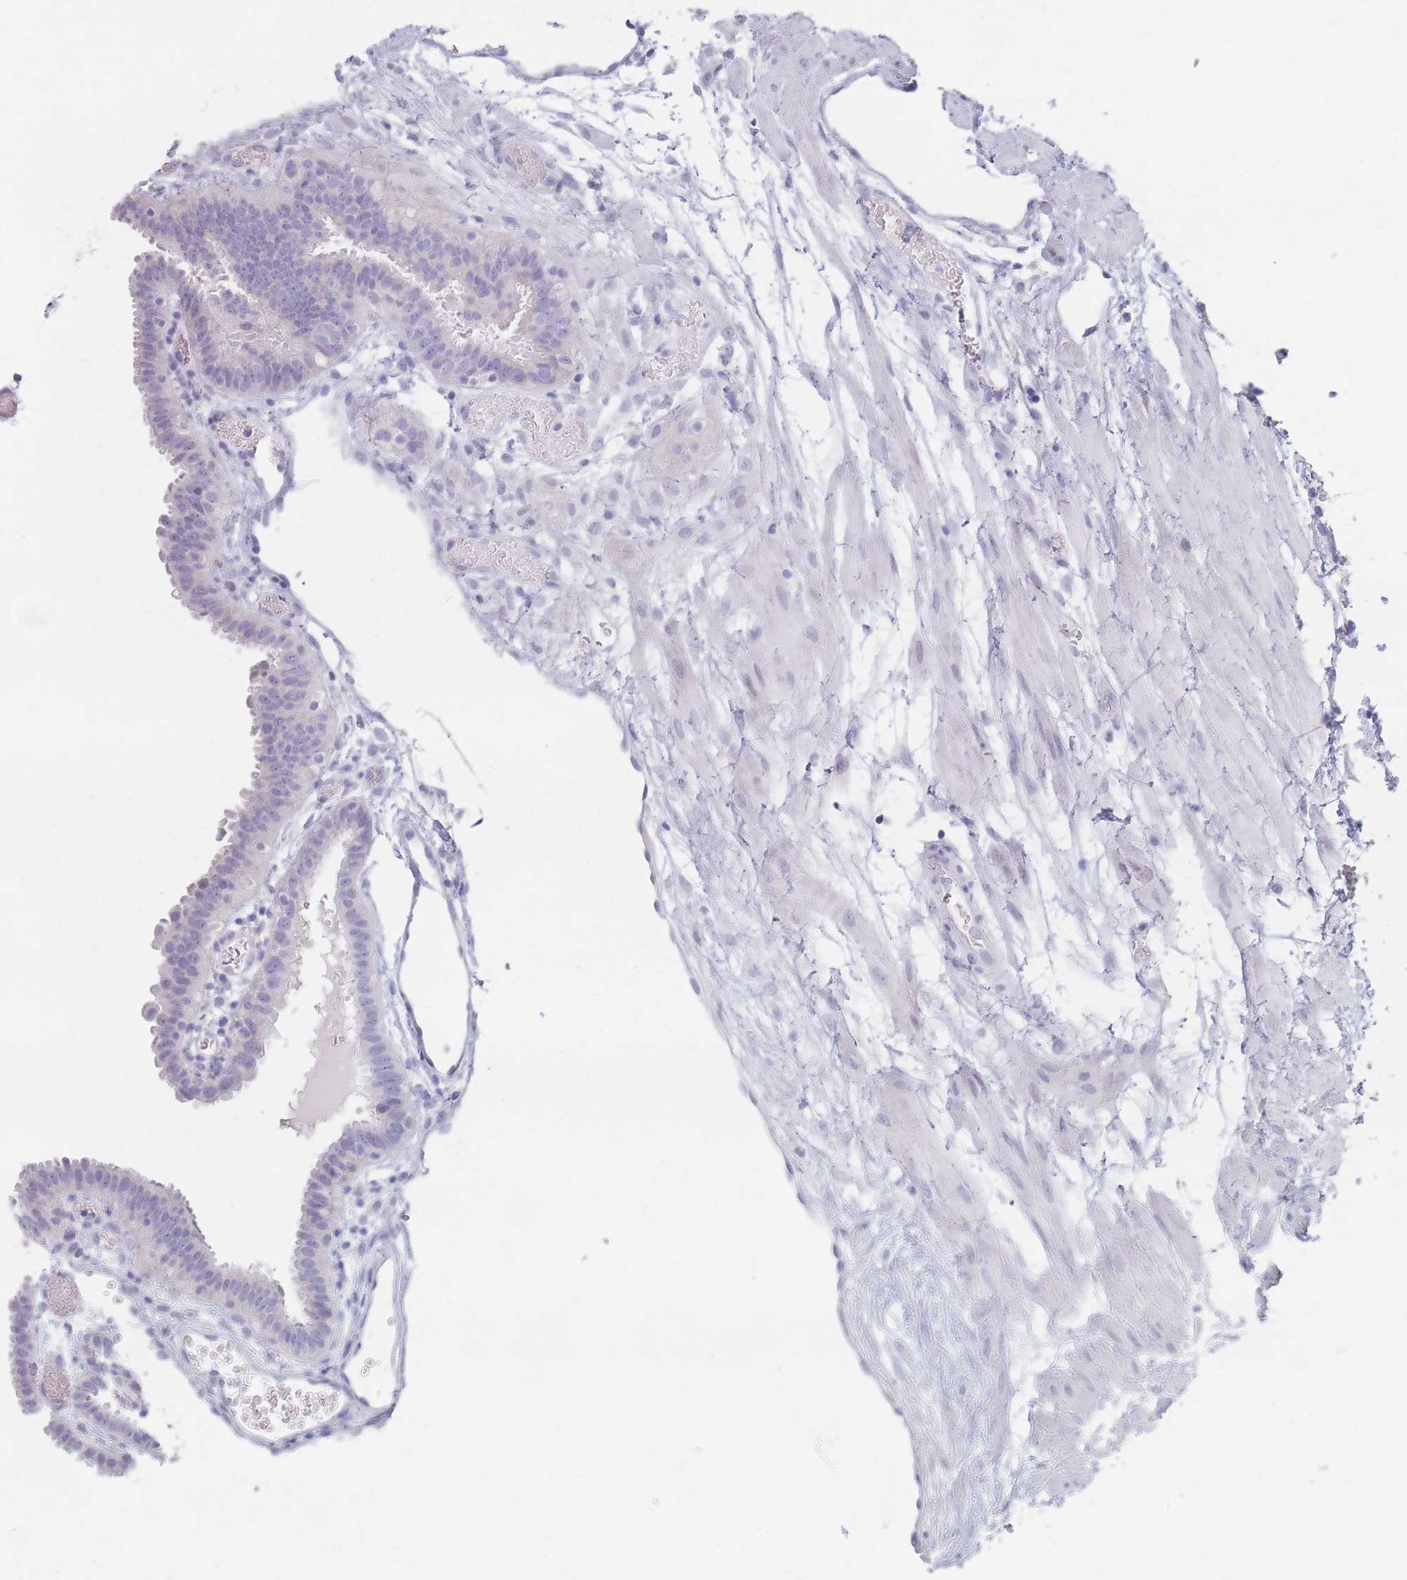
{"staining": {"intensity": "negative", "quantity": "none", "location": "none"}, "tissue": "fallopian tube", "cell_type": "Glandular cells", "image_type": "normal", "snomed": [{"axis": "morphology", "description": "Normal tissue, NOS"}, {"axis": "topography", "description": "Fallopian tube"}], "caption": "Immunohistochemical staining of benign fallopian tube exhibits no significant expression in glandular cells.", "gene": "PIGM", "patient": {"sex": "female", "age": 37}}